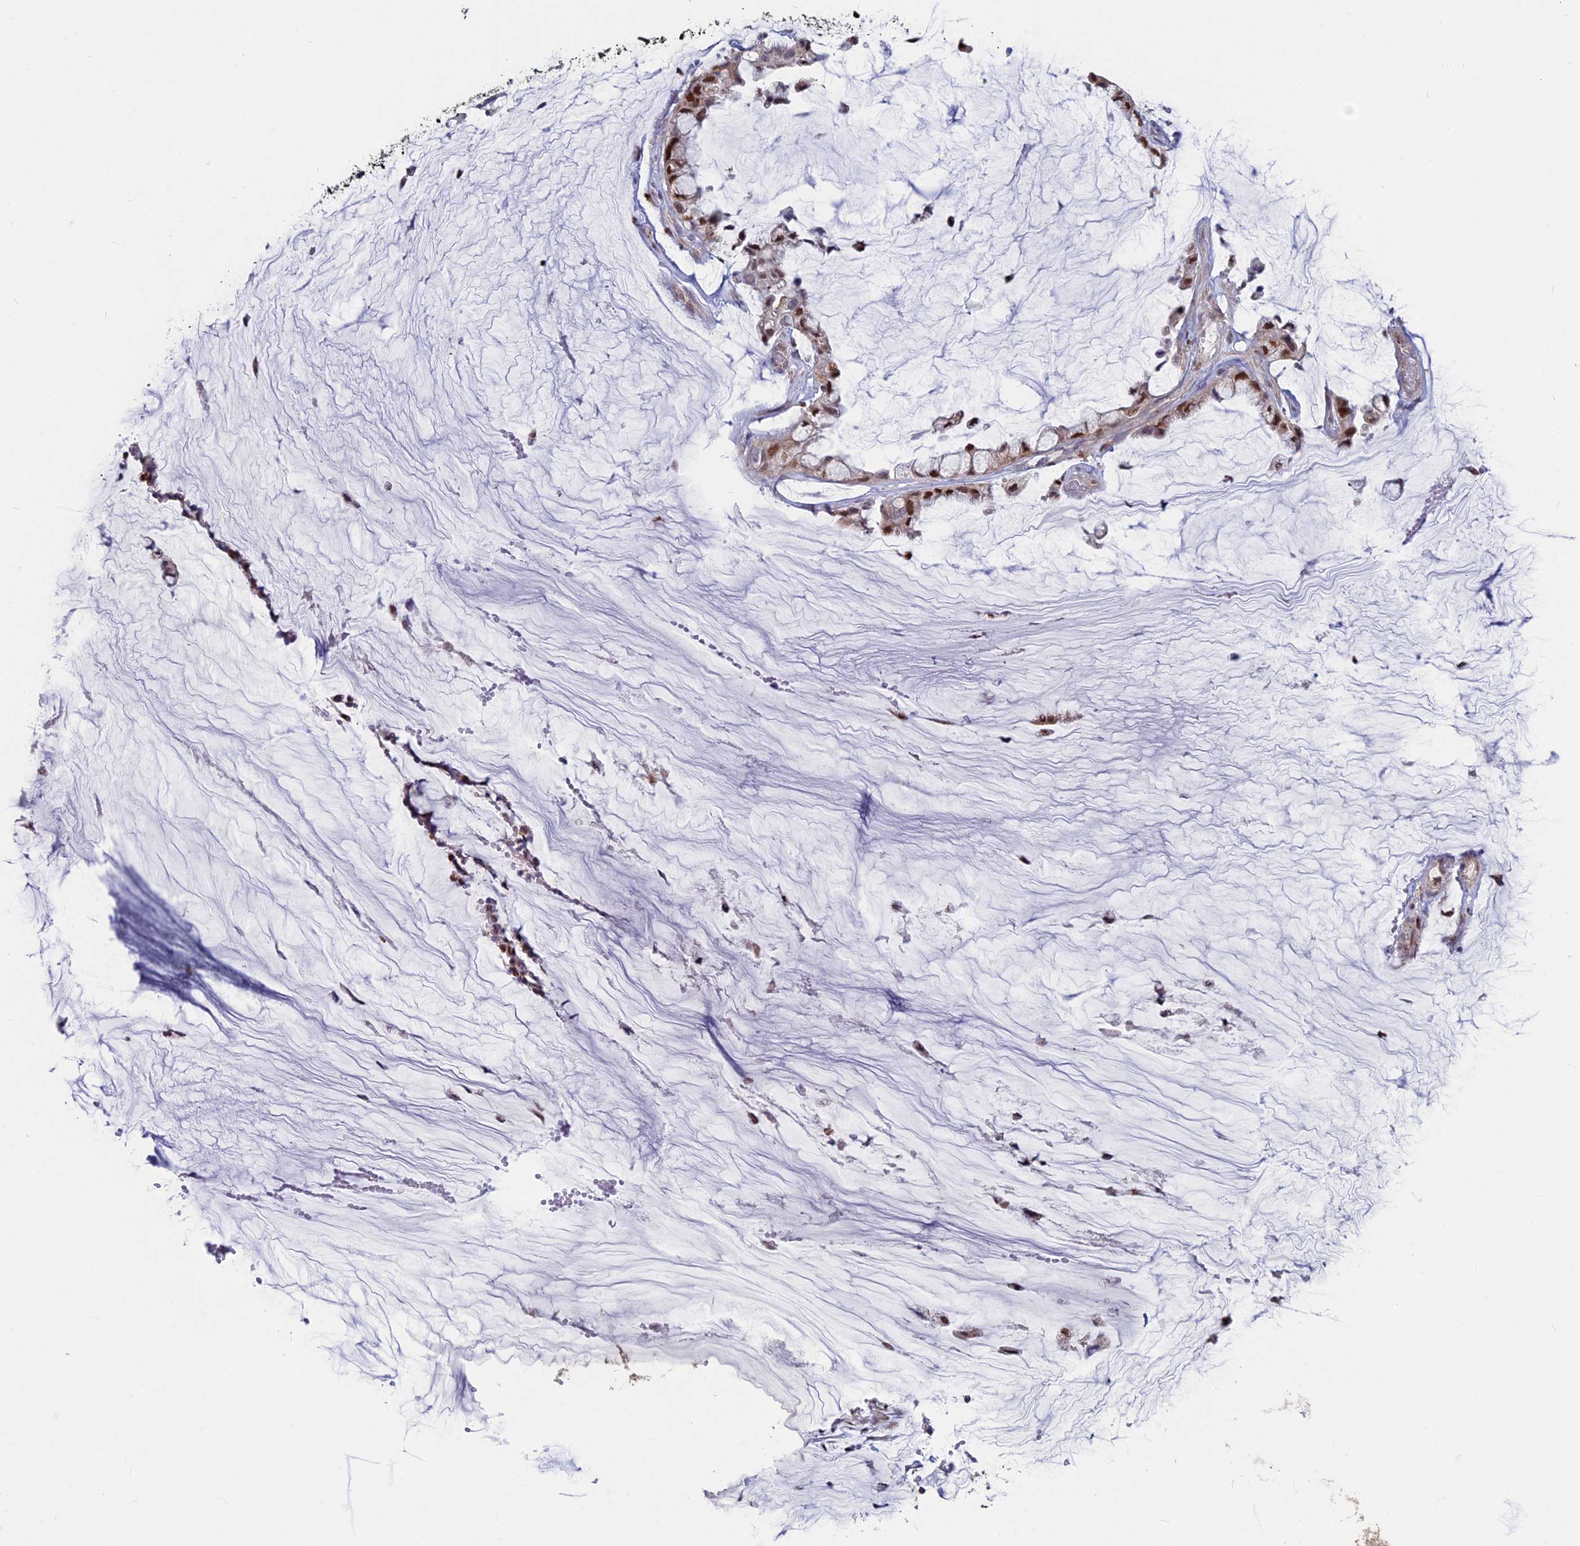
{"staining": {"intensity": "moderate", "quantity": ">75%", "location": "nuclear"}, "tissue": "ovarian cancer", "cell_type": "Tumor cells", "image_type": "cancer", "snomed": [{"axis": "morphology", "description": "Cystadenocarcinoma, mucinous, NOS"}, {"axis": "topography", "description": "Ovary"}], "caption": "There is medium levels of moderate nuclear expression in tumor cells of mucinous cystadenocarcinoma (ovarian), as demonstrated by immunohistochemical staining (brown color).", "gene": "ACSS1", "patient": {"sex": "female", "age": 39}}